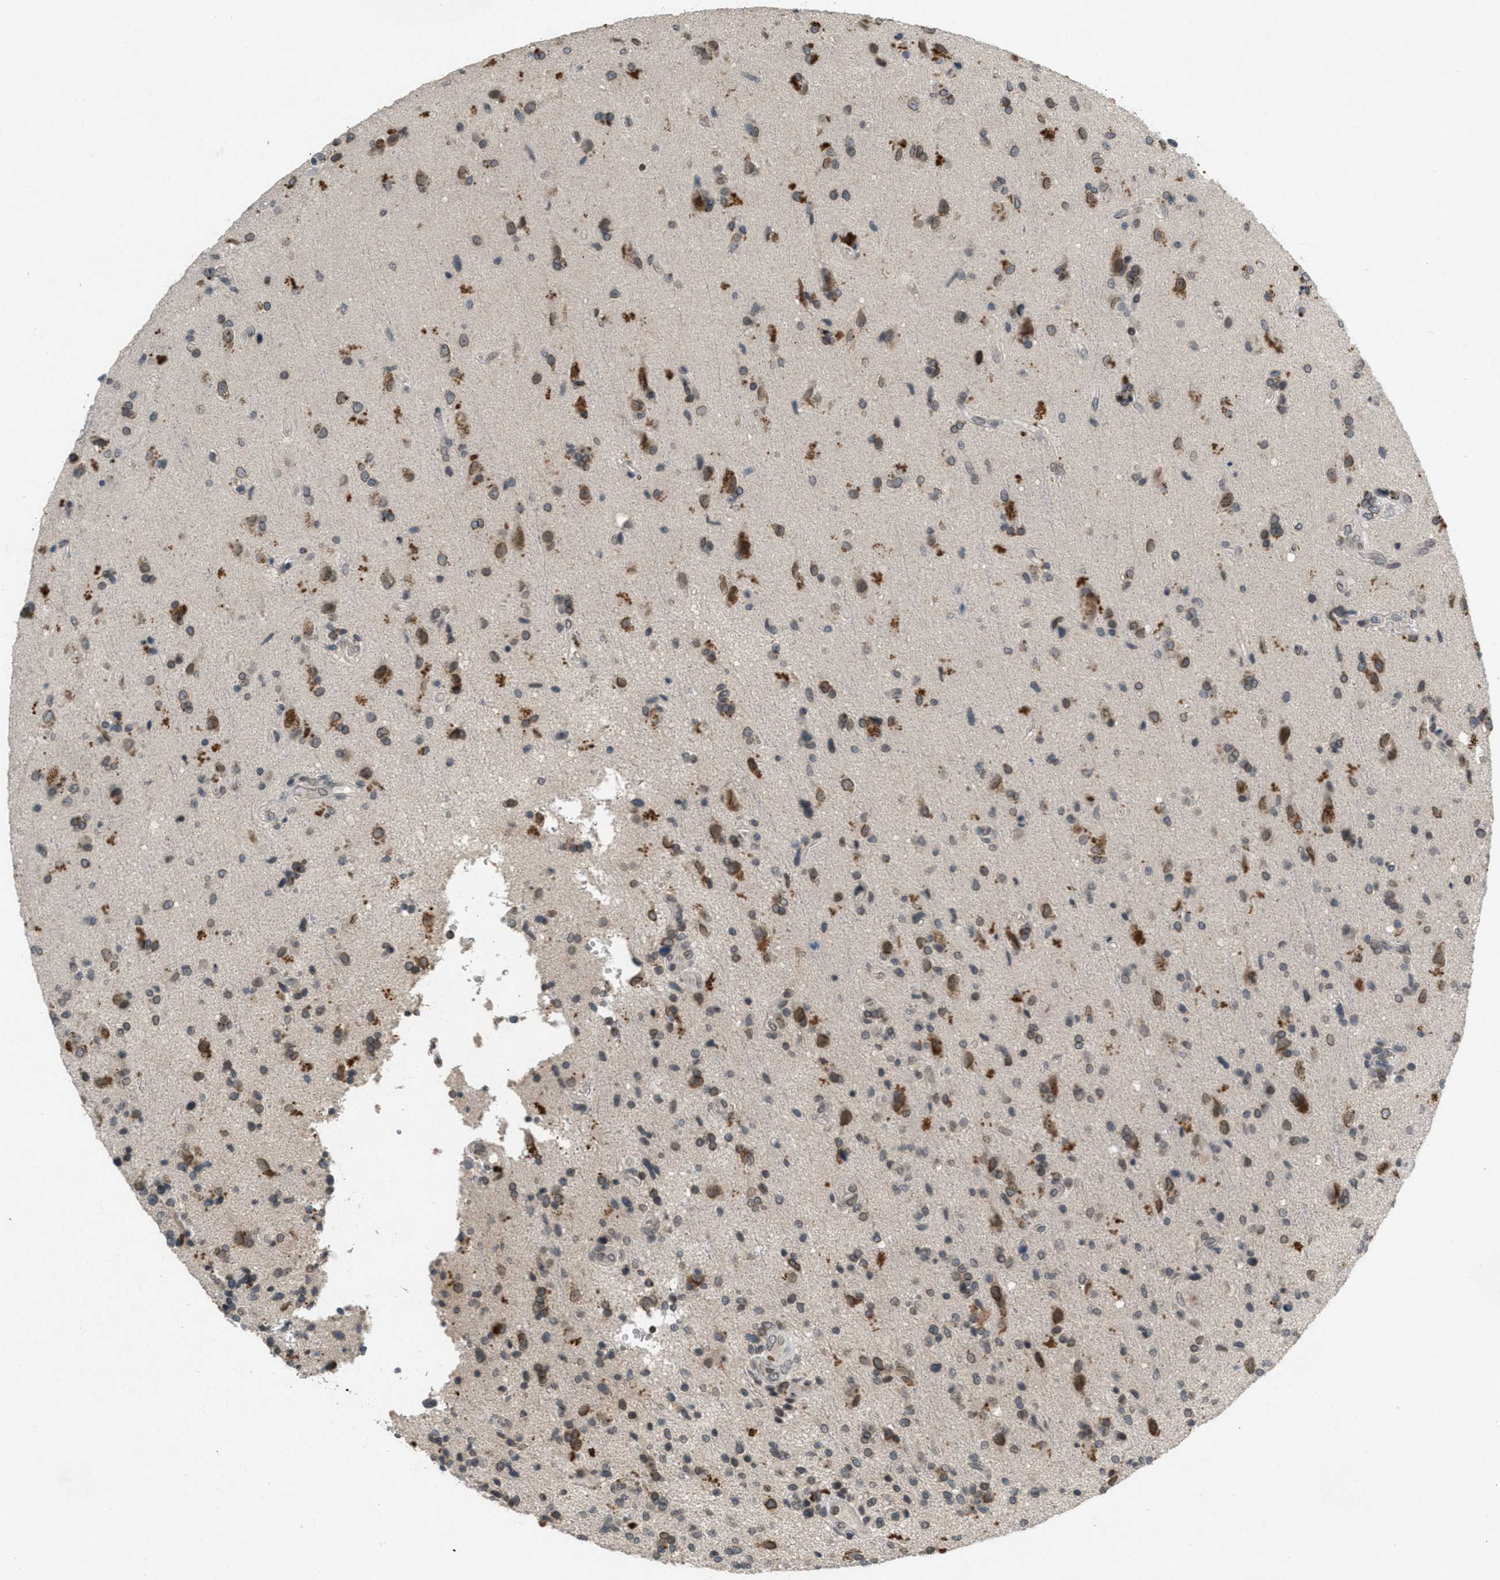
{"staining": {"intensity": "moderate", "quantity": "25%-75%", "location": "cytoplasmic/membranous,nuclear"}, "tissue": "glioma", "cell_type": "Tumor cells", "image_type": "cancer", "snomed": [{"axis": "morphology", "description": "Glioma, malignant, High grade"}, {"axis": "topography", "description": "Brain"}], "caption": "Immunohistochemistry (IHC) of human malignant glioma (high-grade) shows medium levels of moderate cytoplasmic/membranous and nuclear expression in about 25%-75% of tumor cells. (DAB IHC with brightfield microscopy, high magnification).", "gene": "ABHD6", "patient": {"sex": "male", "age": 72}}